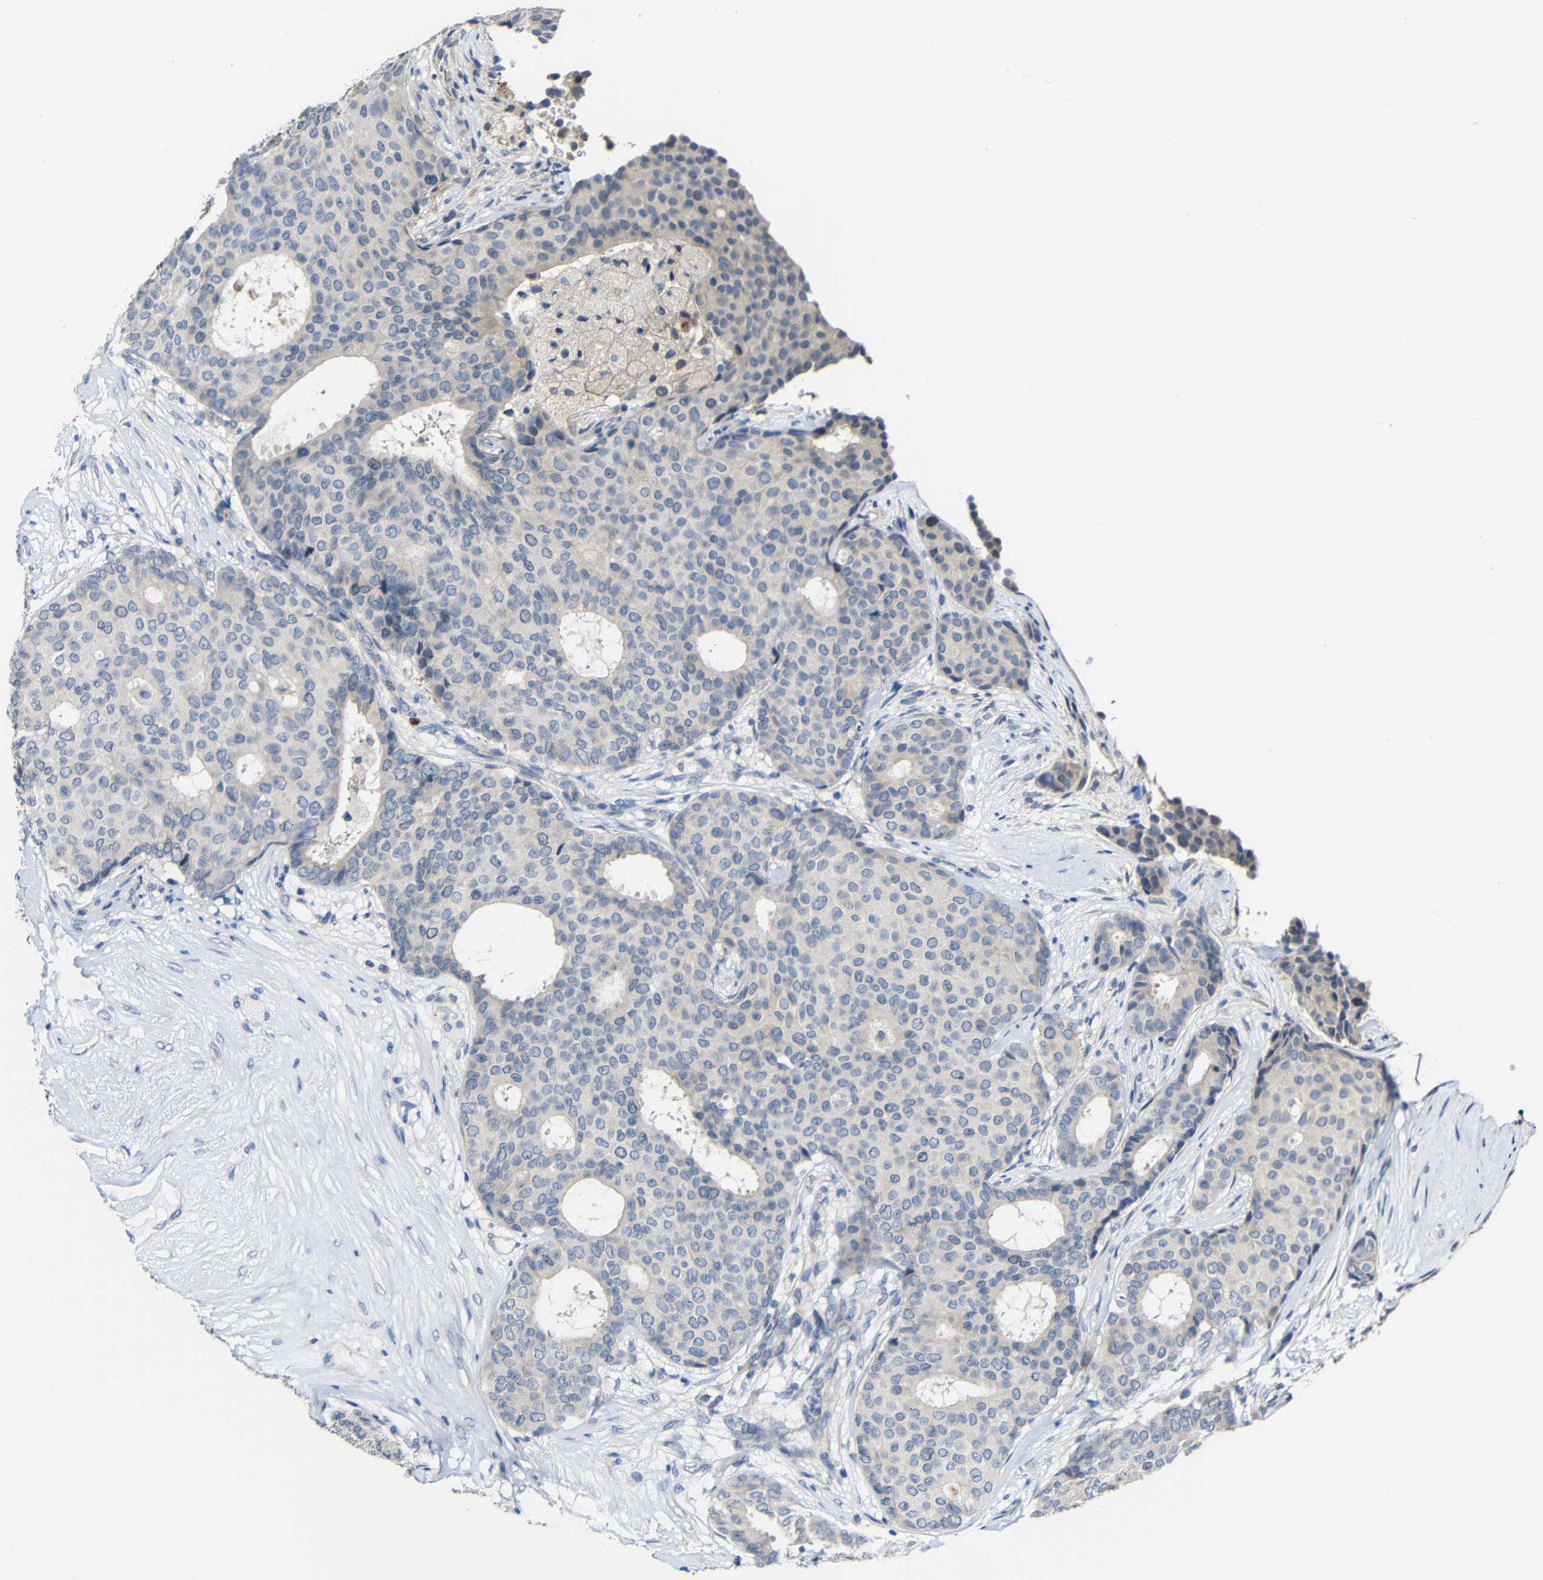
{"staining": {"intensity": "negative", "quantity": "none", "location": "none"}, "tissue": "breast cancer", "cell_type": "Tumor cells", "image_type": "cancer", "snomed": [{"axis": "morphology", "description": "Duct carcinoma"}, {"axis": "topography", "description": "Breast"}], "caption": "A photomicrograph of breast cancer stained for a protein reveals no brown staining in tumor cells. (DAB immunohistochemistry (IHC) with hematoxylin counter stain).", "gene": "STBD1", "patient": {"sex": "female", "age": 75}}